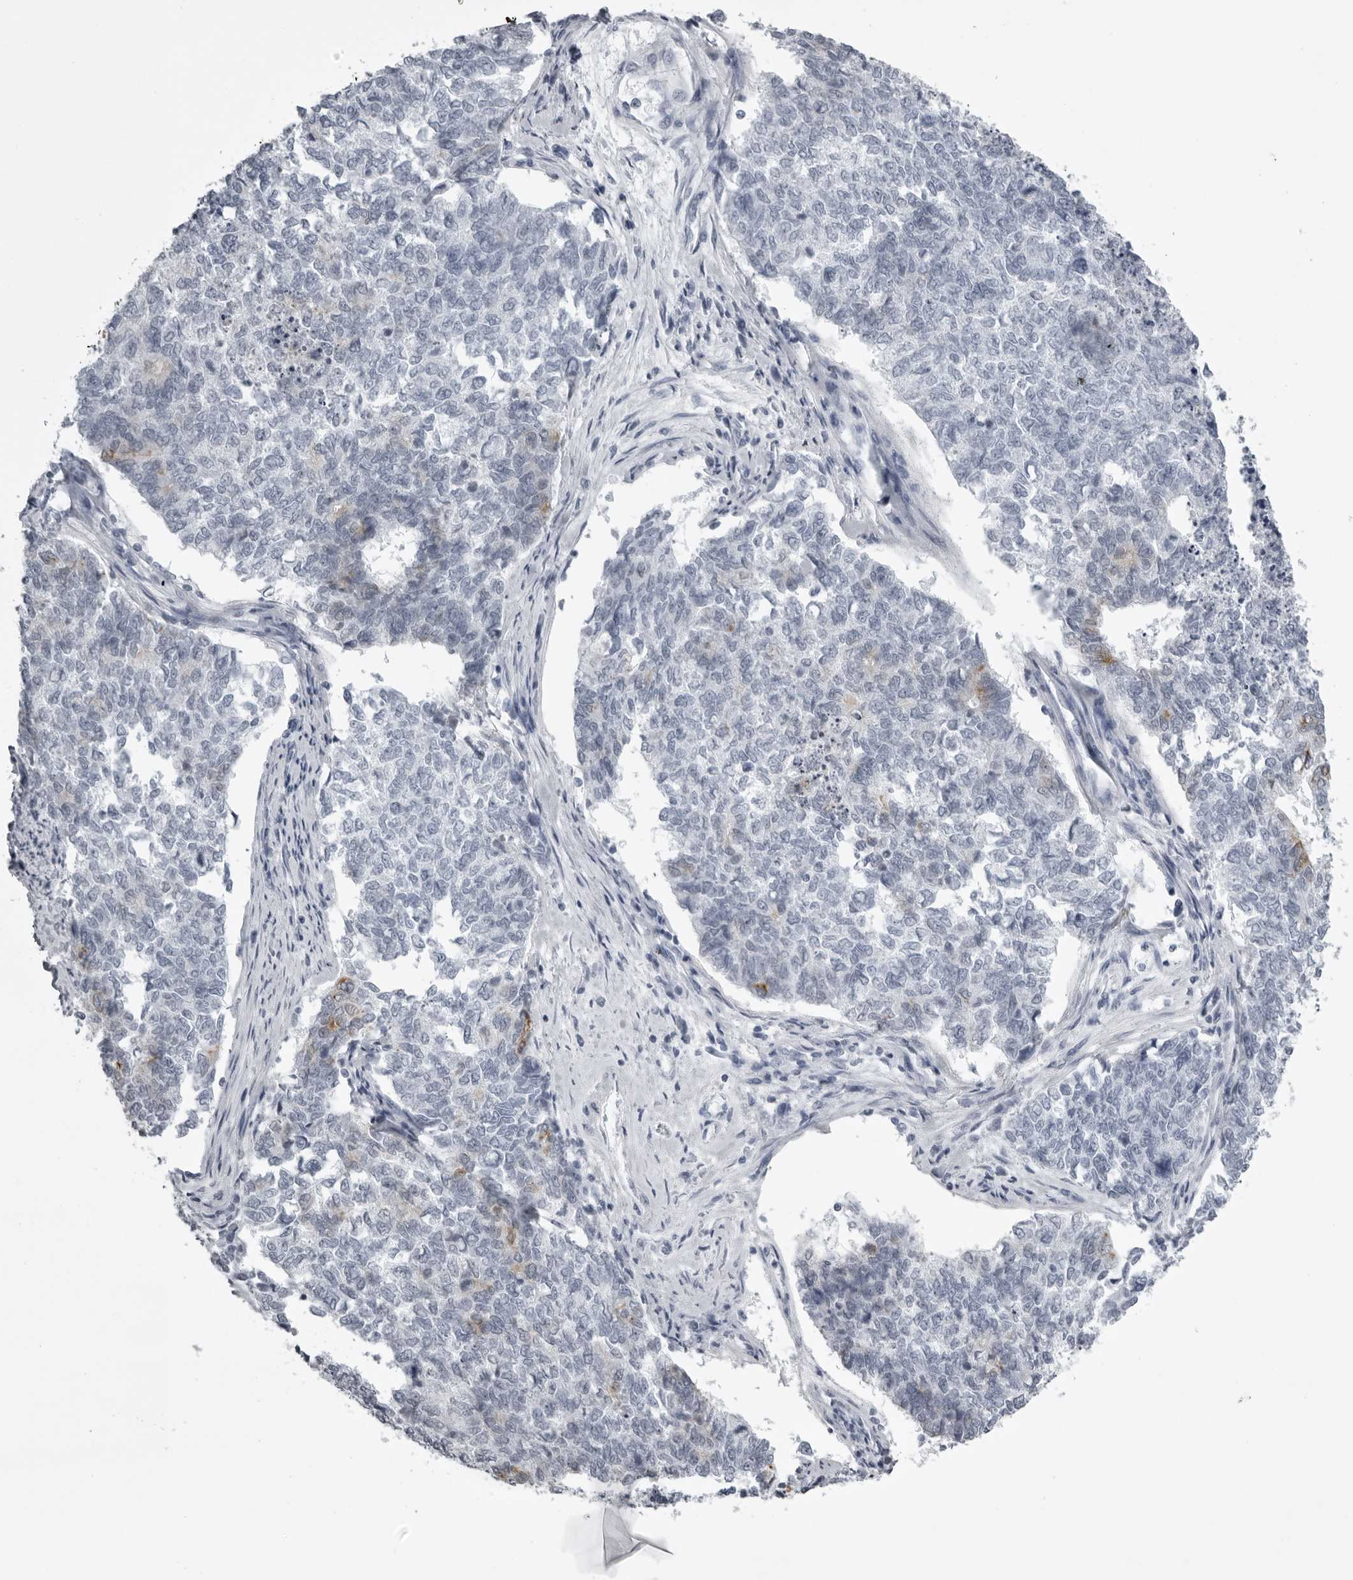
{"staining": {"intensity": "moderate", "quantity": "<25%", "location": "cytoplasmic/membranous"}, "tissue": "cervical cancer", "cell_type": "Tumor cells", "image_type": "cancer", "snomed": [{"axis": "morphology", "description": "Squamous cell carcinoma, NOS"}, {"axis": "topography", "description": "Cervix"}], "caption": "Moderate cytoplasmic/membranous expression is seen in approximately <25% of tumor cells in cervical squamous cell carcinoma.", "gene": "UROD", "patient": {"sex": "female", "age": 63}}